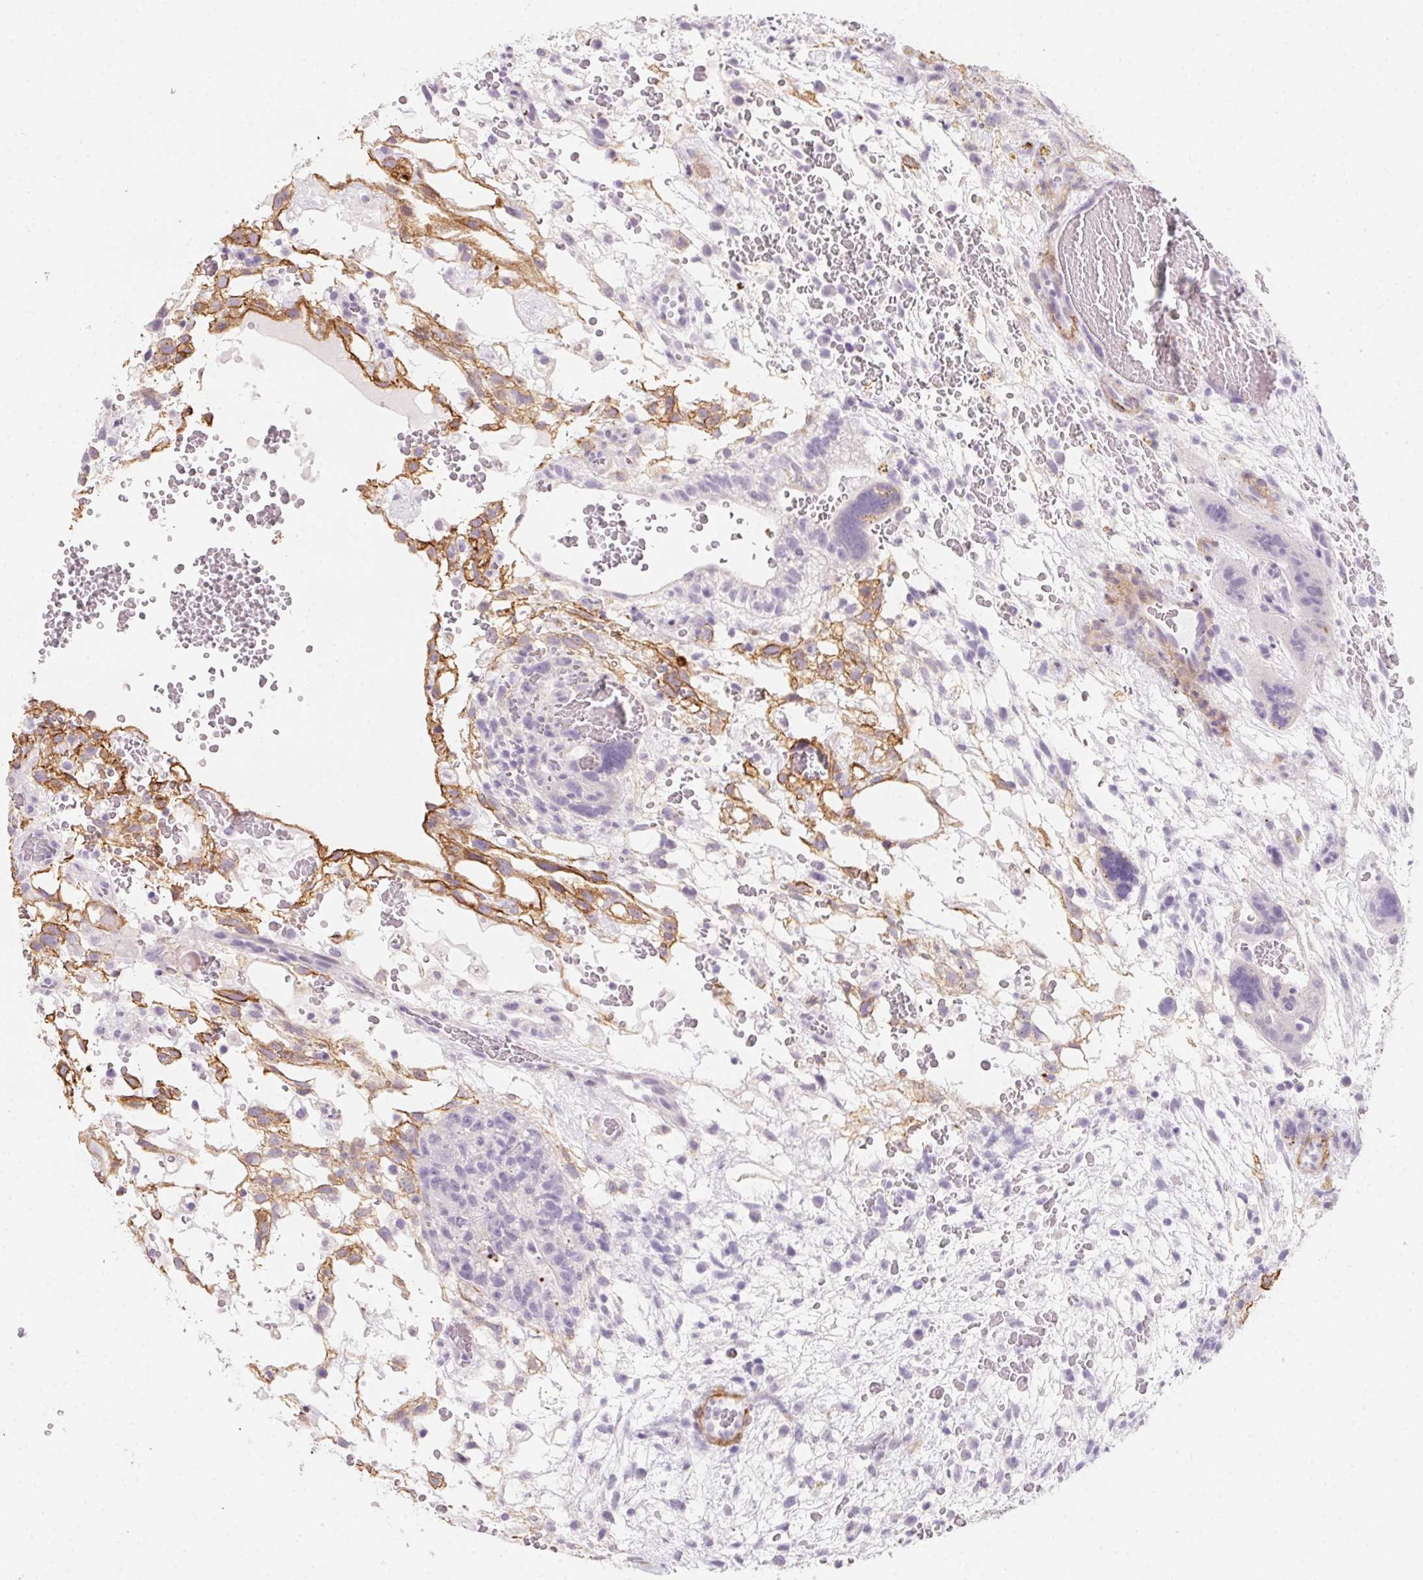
{"staining": {"intensity": "strong", "quantity": "<25%", "location": "cytoplasmic/membranous"}, "tissue": "testis cancer", "cell_type": "Tumor cells", "image_type": "cancer", "snomed": [{"axis": "morphology", "description": "Normal tissue, NOS"}, {"axis": "morphology", "description": "Carcinoma, Embryonal, NOS"}, {"axis": "topography", "description": "Testis"}], "caption": "Embryonal carcinoma (testis) tissue displays strong cytoplasmic/membranous expression in approximately <25% of tumor cells, visualized by immunohistochemistry.", "gene": "MYL4", "patient": {"sex": "male", "age": 32}}